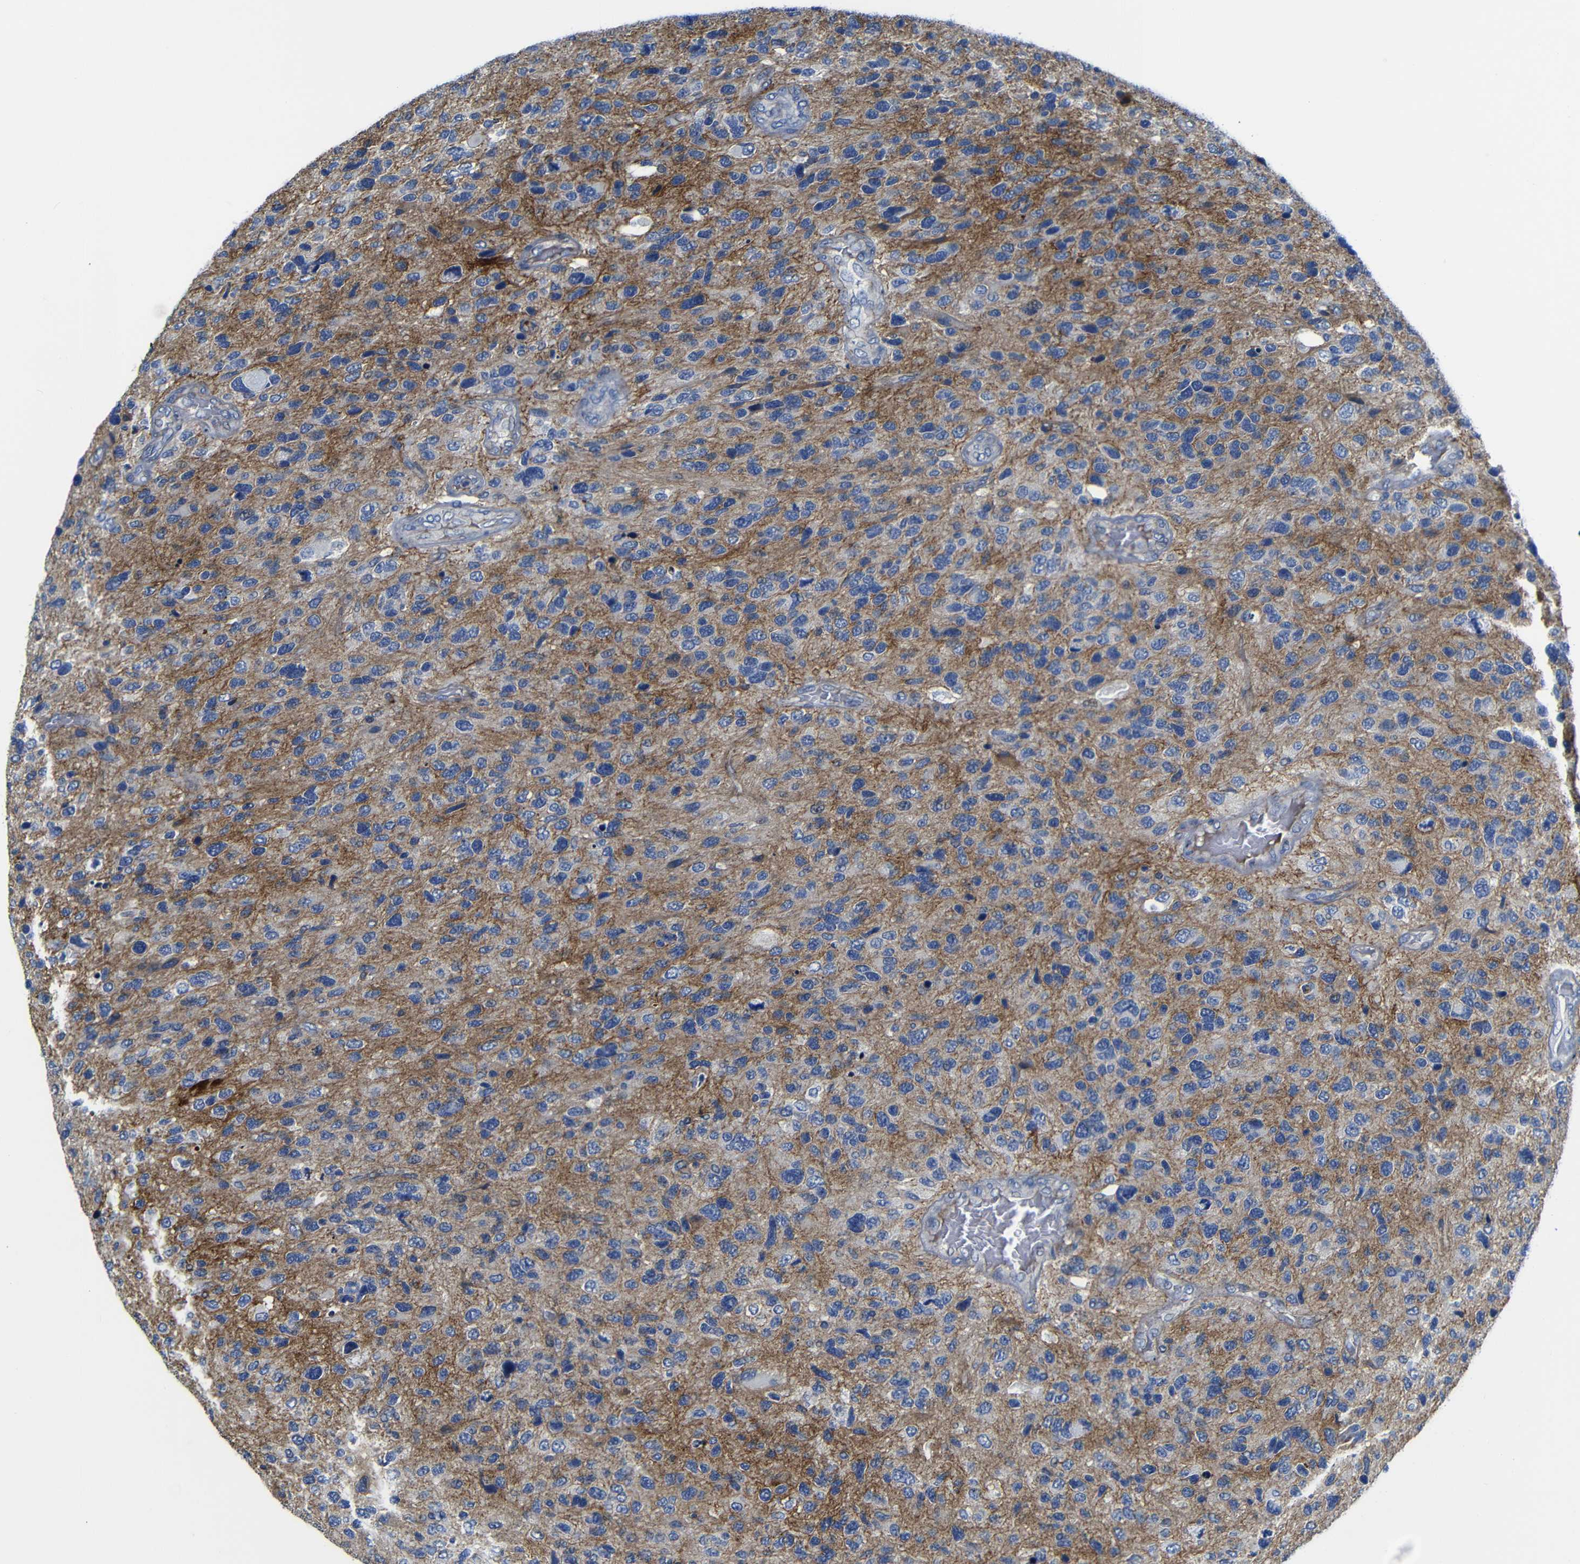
{"staining": {"intensity": "moderate", "quantity": "25%-75%", "location": "cytoplasmic/membranous"}, "tissue": "glioma", "cell_type": "Tumor cells", "image_type": "cancer", "snomed": [{"axis": "morphology", "description": "Glioma, malignant, High grade"}, {"axis": "topography", "description": "Brain"}], "caption": "Immunohistochemistry of human glioma displays medium levels of moderate cytoplasmic/membranous staining in about 25%-75% of tumor cells.", "gene": "AFDN", "patient": {"sex": "female", "age": 58}}